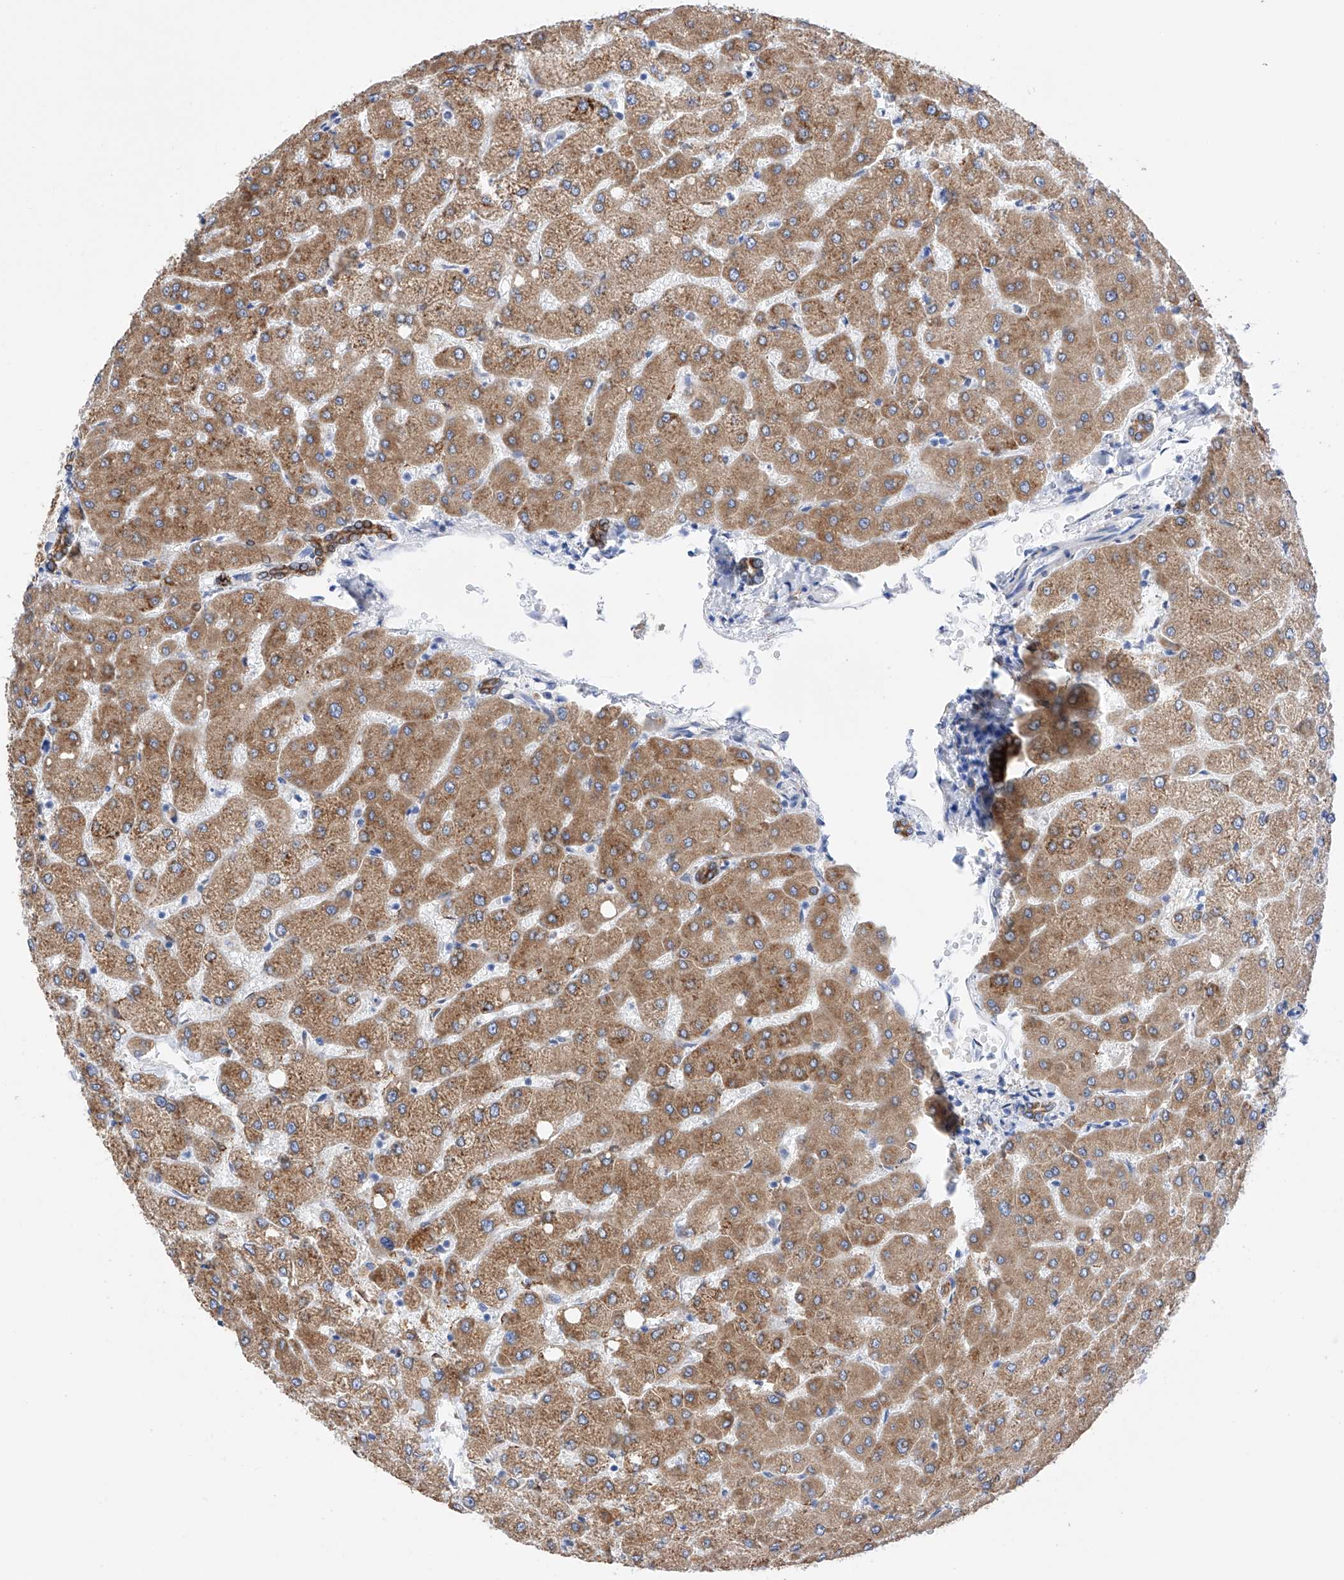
{"staining": {"intensity": "moderate", "quantity": ">75%", "location": "cytoplasmic/membranous"}, "tissue": "liver", "cell_type": "Cholangiocytes", "image_type": "normal", "snomed": [{"axis": "morphology", "description": "Normal tissue, NOS"}, {"axis": "topography", "description": "Liver"}], "caption": "Protein expression analysis of benign liver shows moderate cytoplasmic/membranous expression in about >75% of cholangiocytes. The staining was performed using DAB (3,3'-diaminobenzidine), with brown indicating positive protein expression. Nuclei are stained blue with hematoxylin.", "gene": "PDIA5", "patient": {"sex": "female", "age": 54}}